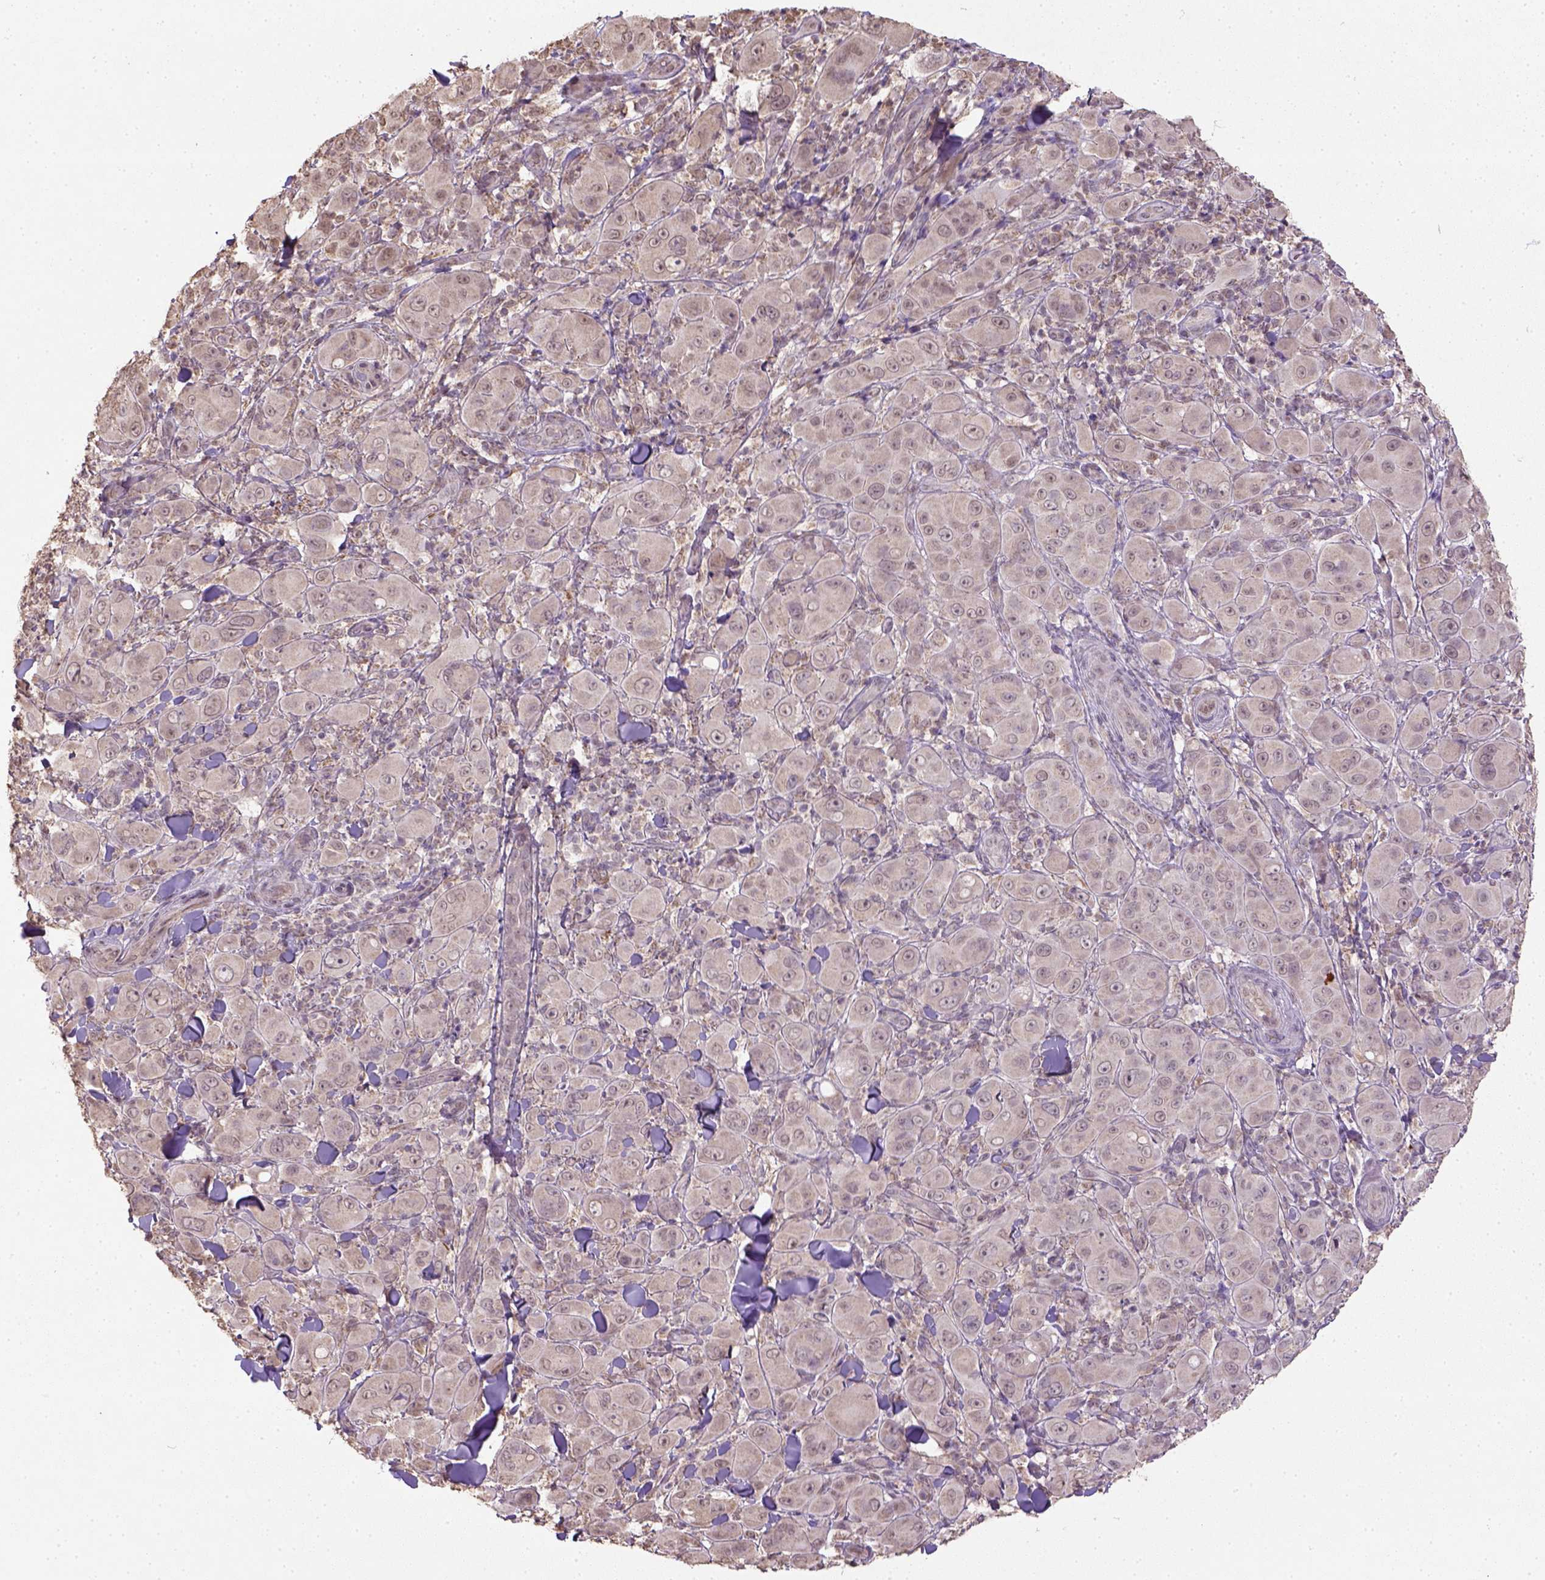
{"staining": {"intensity": "weak", "quantity": "25%-75%", "location": "cytoplasmic/membranous"}, "tissue": "melanoma", "cell_type": "Tumor cells", "image_type": "cancer", "snomed": [{"axis": "morphology", "description": "Malignant melanoma, NOS"}, {"axis": "topography", "description": "Skin"}], "caption": "Immunohistochemical staining of human melanoma demonstrates weak cytoplasmic/membranous protein staining in approximately 25%-75% of tumor cells.", "gene": "NUDT10", "patient": {"sex": "female", "age": 87}}